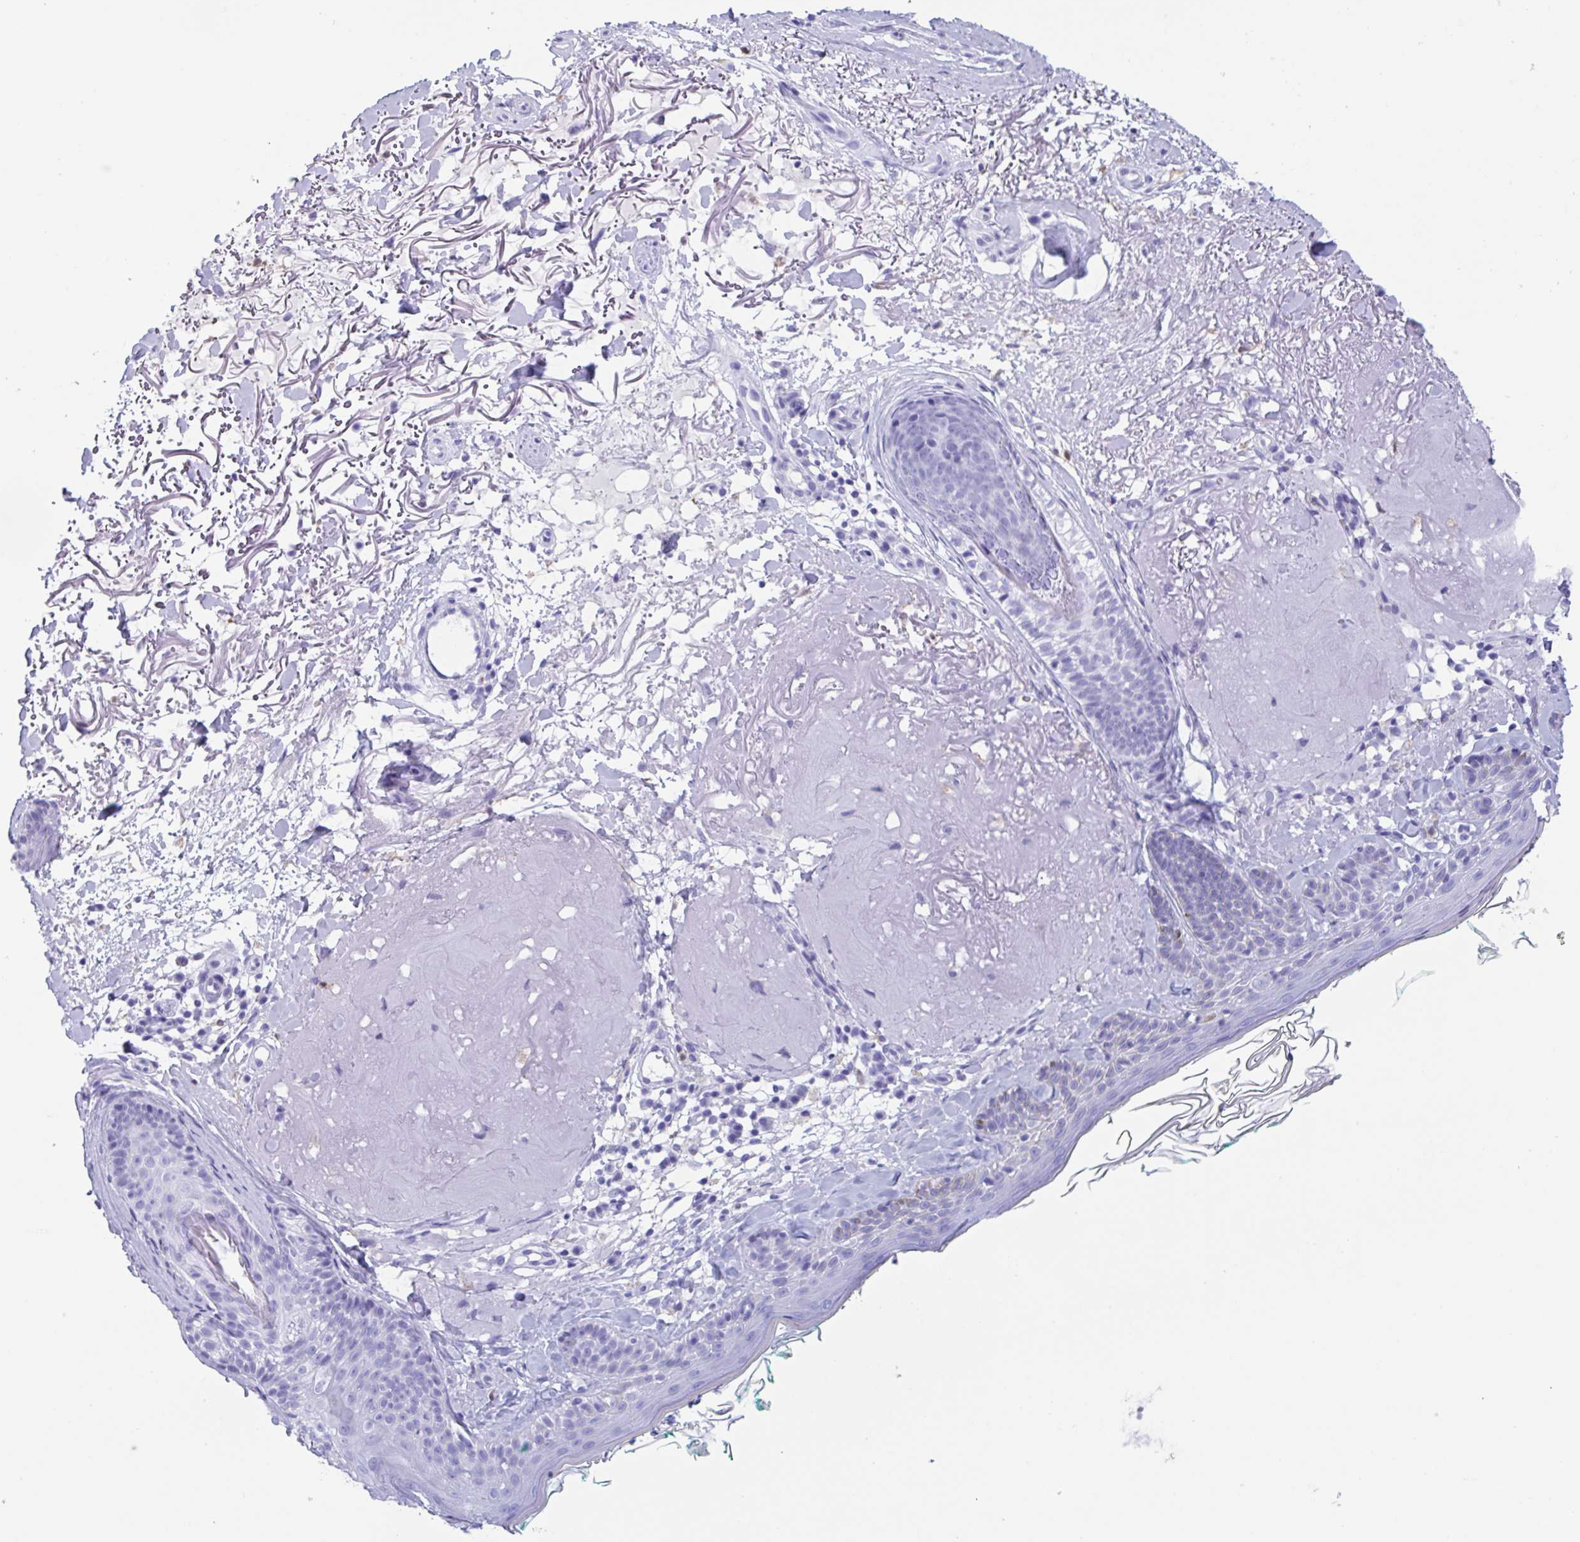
{"staining": {"intensity": "negative", "quantity": "none", "location": "none"}, "tissue": "skin", "cell_type": "Fibroblasts", "image_type": "normal", "snomed": [{"axis": "morphology", "description": "Normal tissue, NOS"}, {"axis": "topography", "description": "Skin"}], "caption": "This is a histopathology image of immunohistochemistry staining of unremarkable skin, which shows no expression in fibroblasts.", "gene": "ZNF850", "patient": {"sex": "male", "age": 73}}